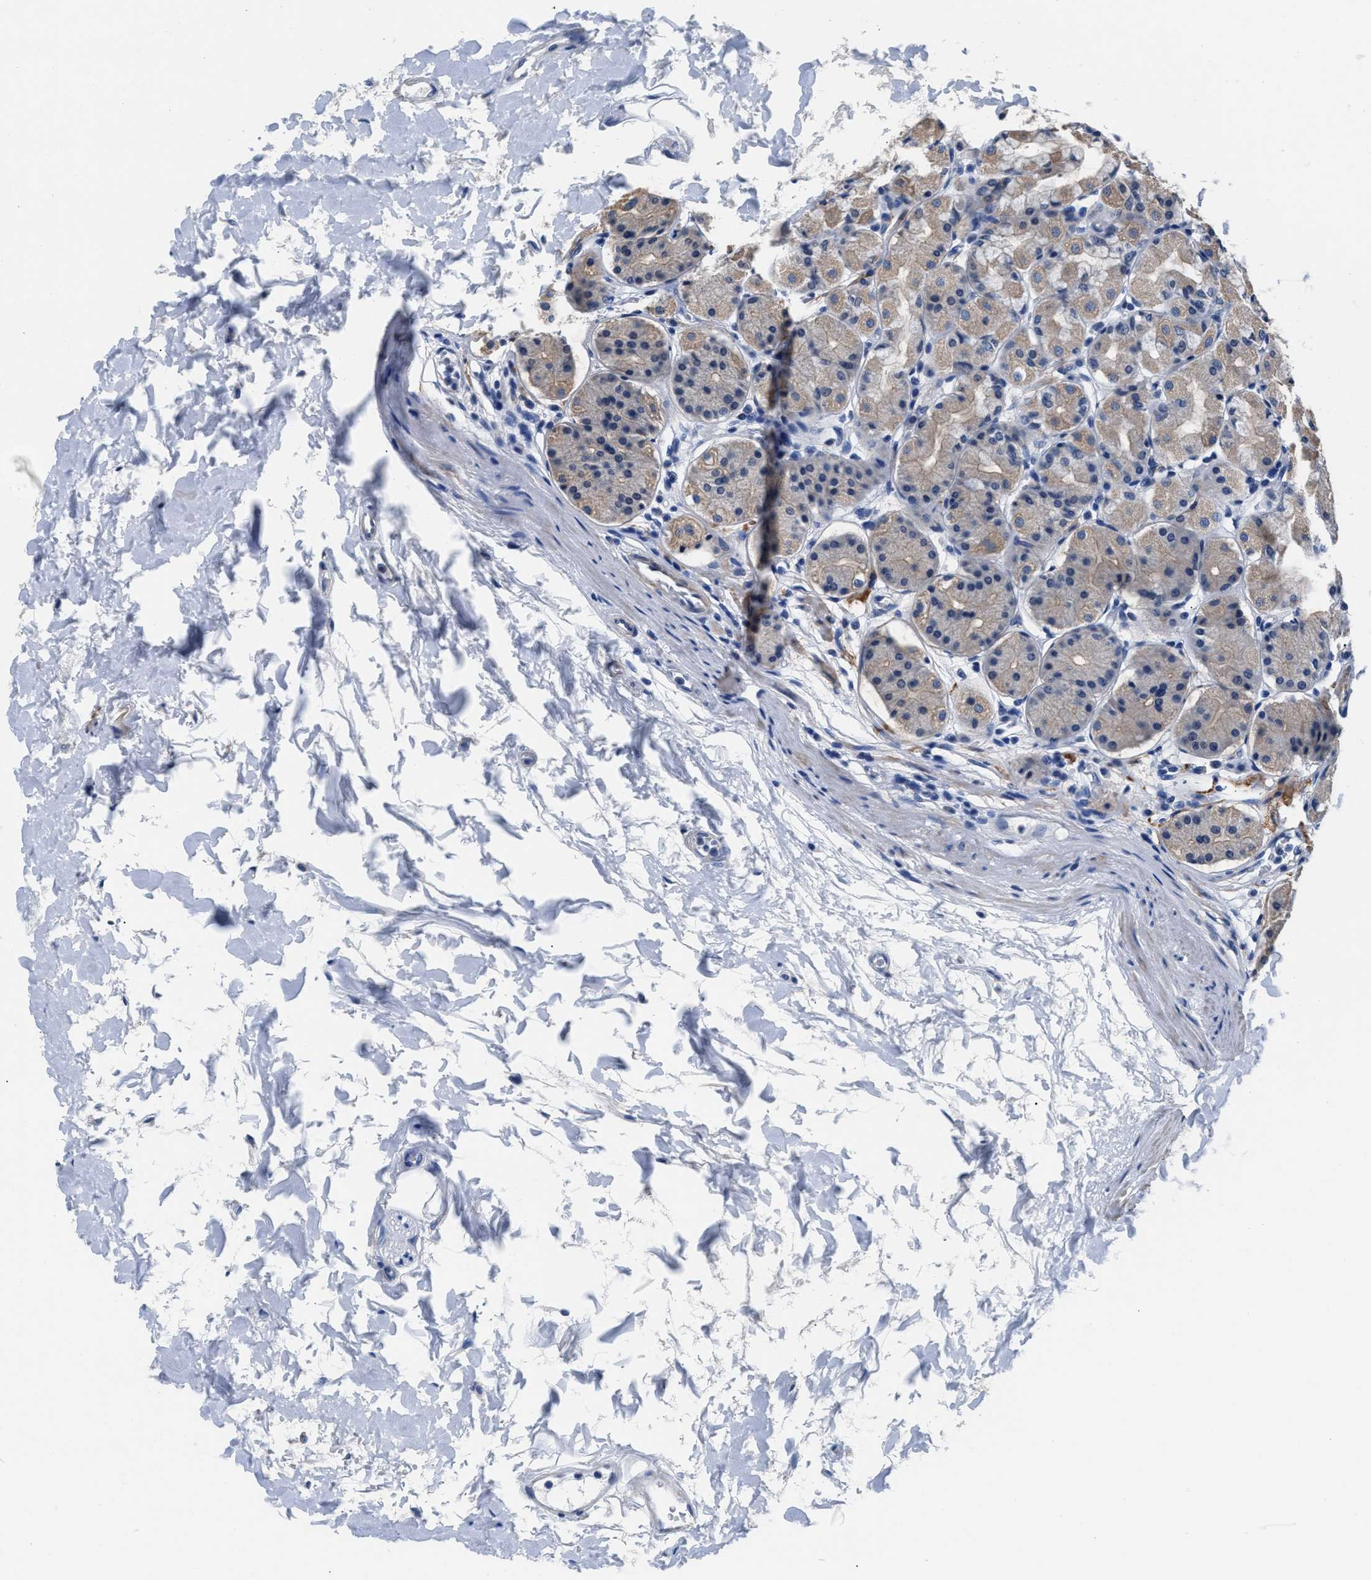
{"staining": {"intensity": "weak", "quantity": "<25%", "location": "cytoplasmic/membranous"}, "tissue": "stomach", "cell_type": "Glandular cells", "image_type": "normal", "snomed": [{"axis": "morphology", "description": "Normal tissue, NOS"}, {"axis": "topography", "description": "Stomach"}, {"axis": "topography", "description": "Stomach, lower"}], "caption": "DAB immunohistochemical staining of benign stomach displays no significant staining in glandular cells.", "gene": "MYH3", "patient": {"sex": "female", "age": 56}}